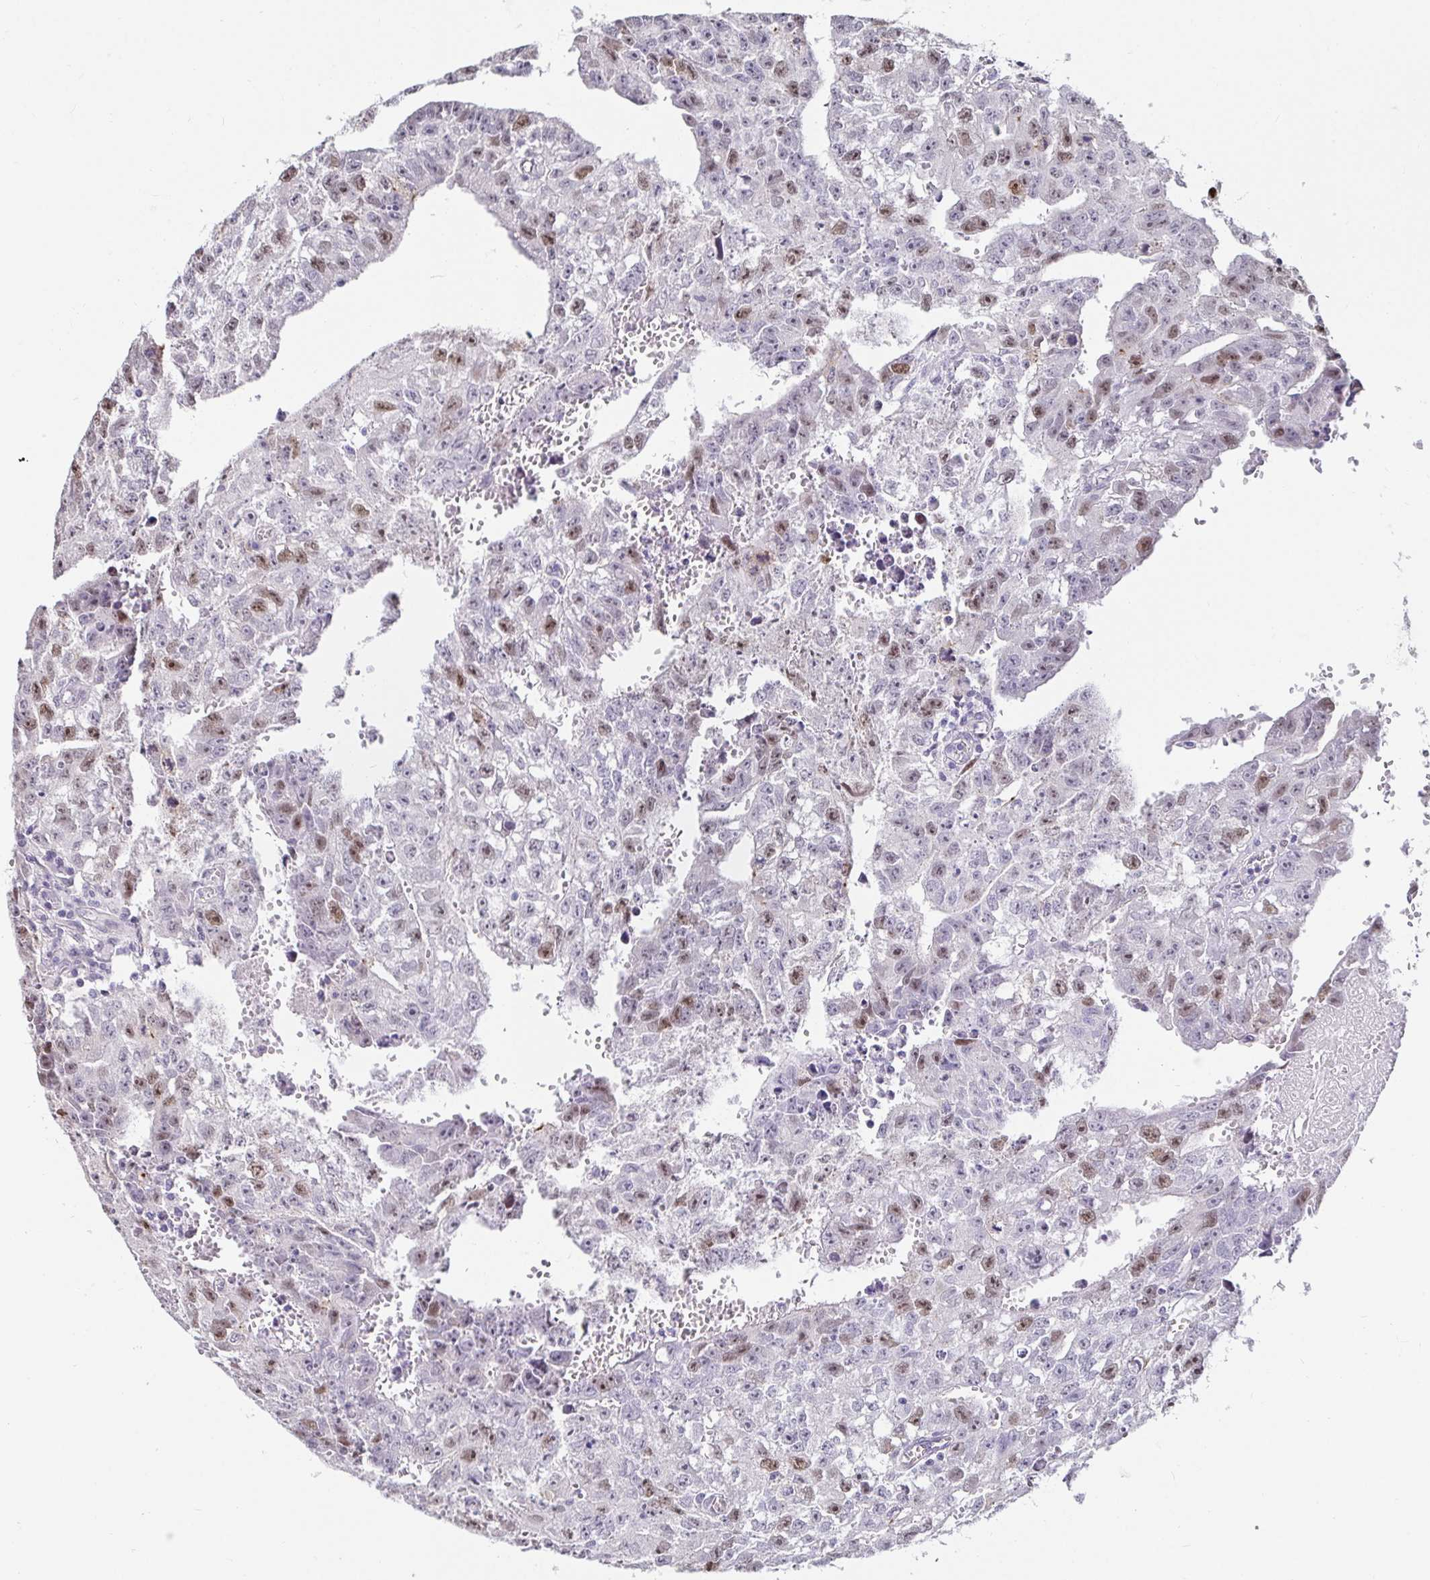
{"staining": {"intensity": "moderate", "quantity": "25%-75%", "location": "nuclear"}, "tissue": "testis cancer", "cell_type": "Tumor cells", "image_type": "cancer", "snomed": [{"axis": "morphology", "description": "Carcinoma, Embryonal, NOS"}, {"axis": "morphology", "description": "Teratoma, malignant, NOS"}, {"axis": "topography", "description": "Testis"}], "caption": "Embryonal carcinoma (testis) stained with DAB immunohistochemistry (IHC) exhibits medium levels of moderate nuclear staining in about 25%-75% of tumor cells.", "gene": "ANLN", "patient": {"sex": "male", "age": 24}}